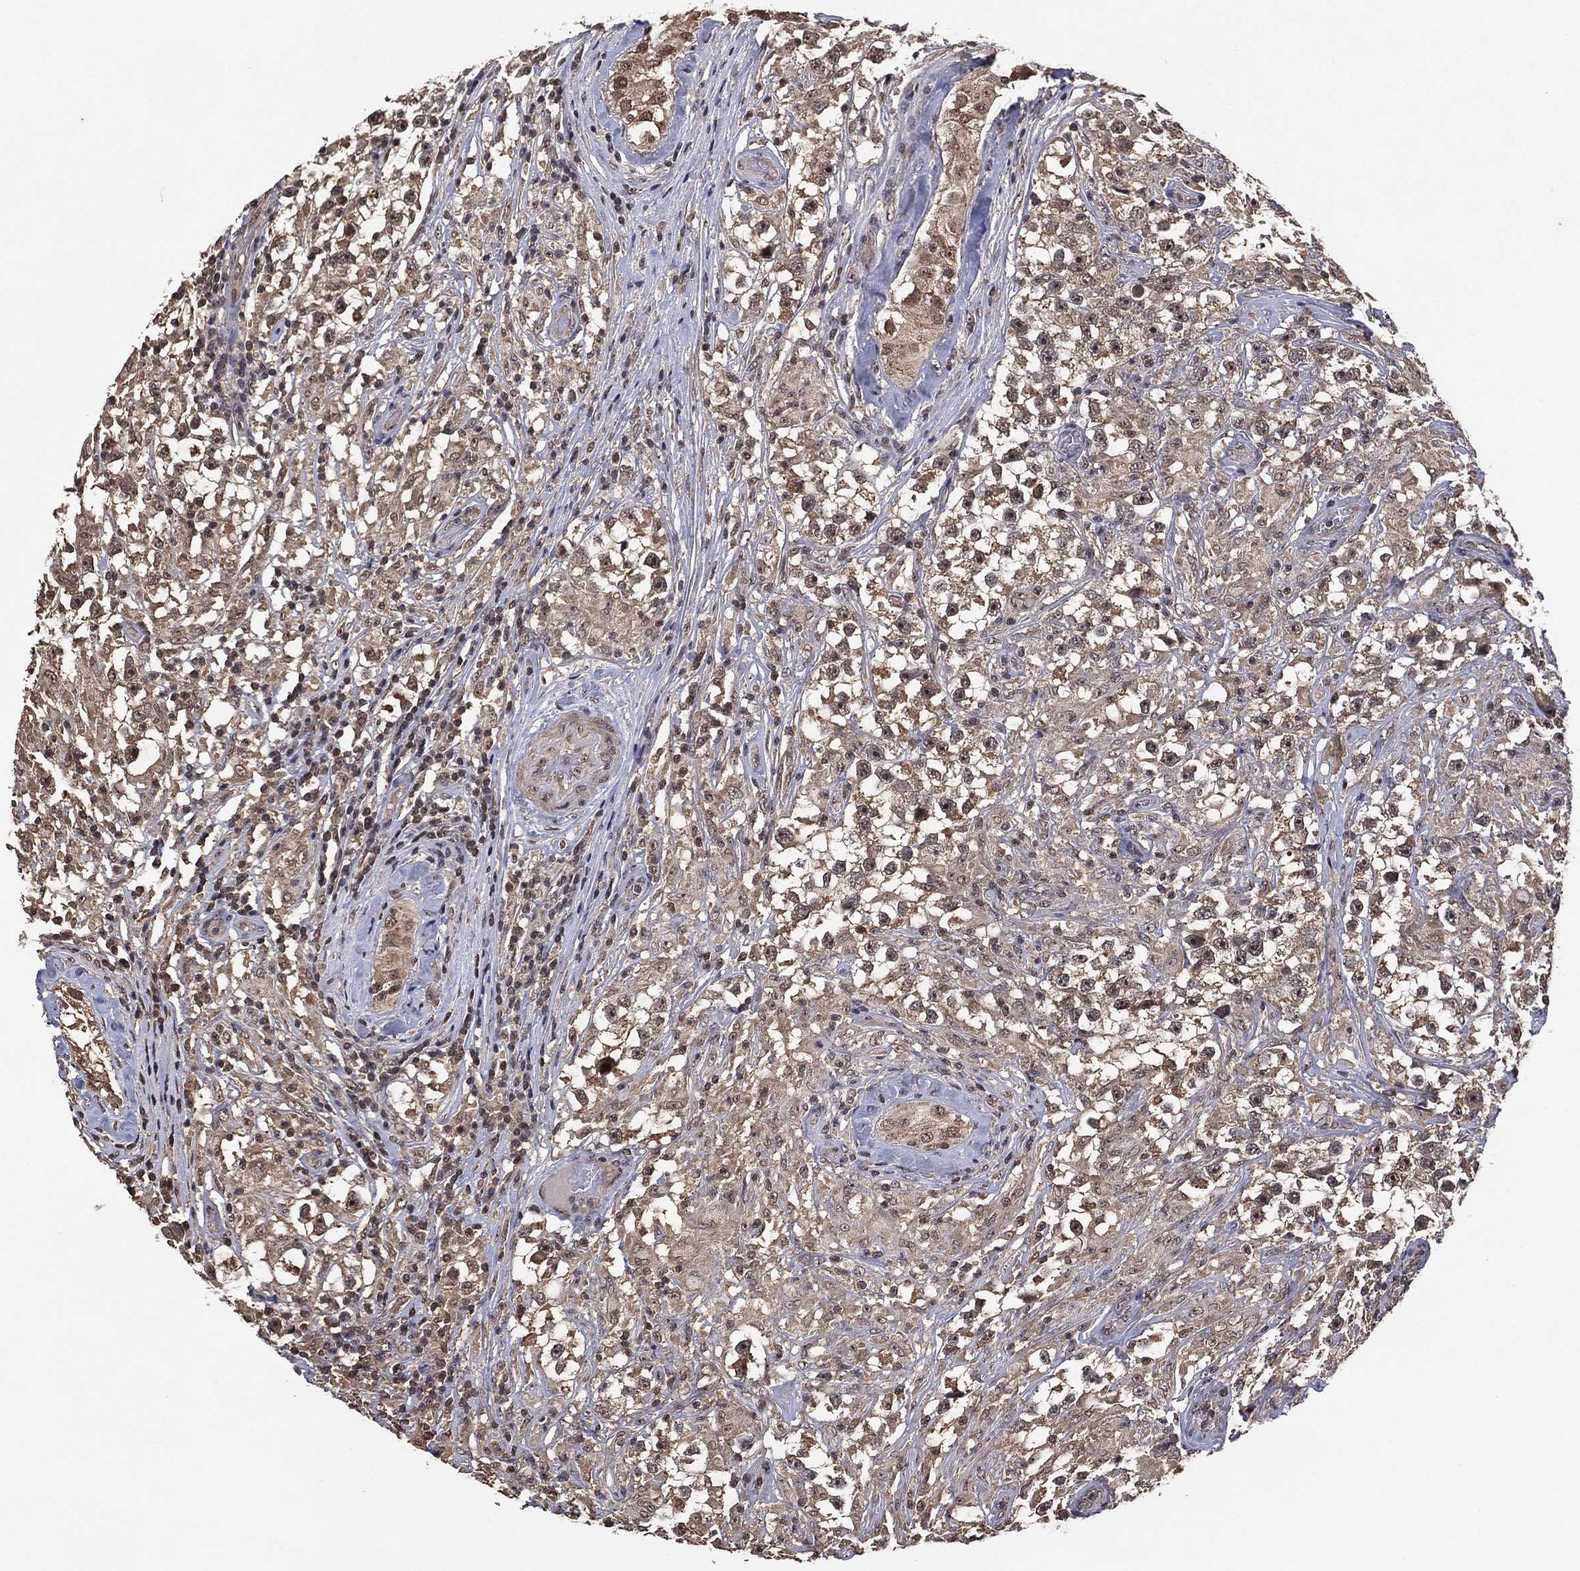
{"staining": {"intensity": "strong", "quantity": "<25%", "location": "nuclear"}, "tissue": "testis cancer", "cell_type": "Tumor cells", "image_type": "cancer", "snomed": [{"axis": "morphology", "description": "Seminoma, NOS"}, {"axis": "topography", "description": "Testis"}], "caption": "There is medium levels of strong nuclear positivity in tumor cells of seminoma (testis), as demonstrated by immunohistochemical staining (brown color).", "gene": "NELFCD", "patient": {"sex": "male", "age": 46}}